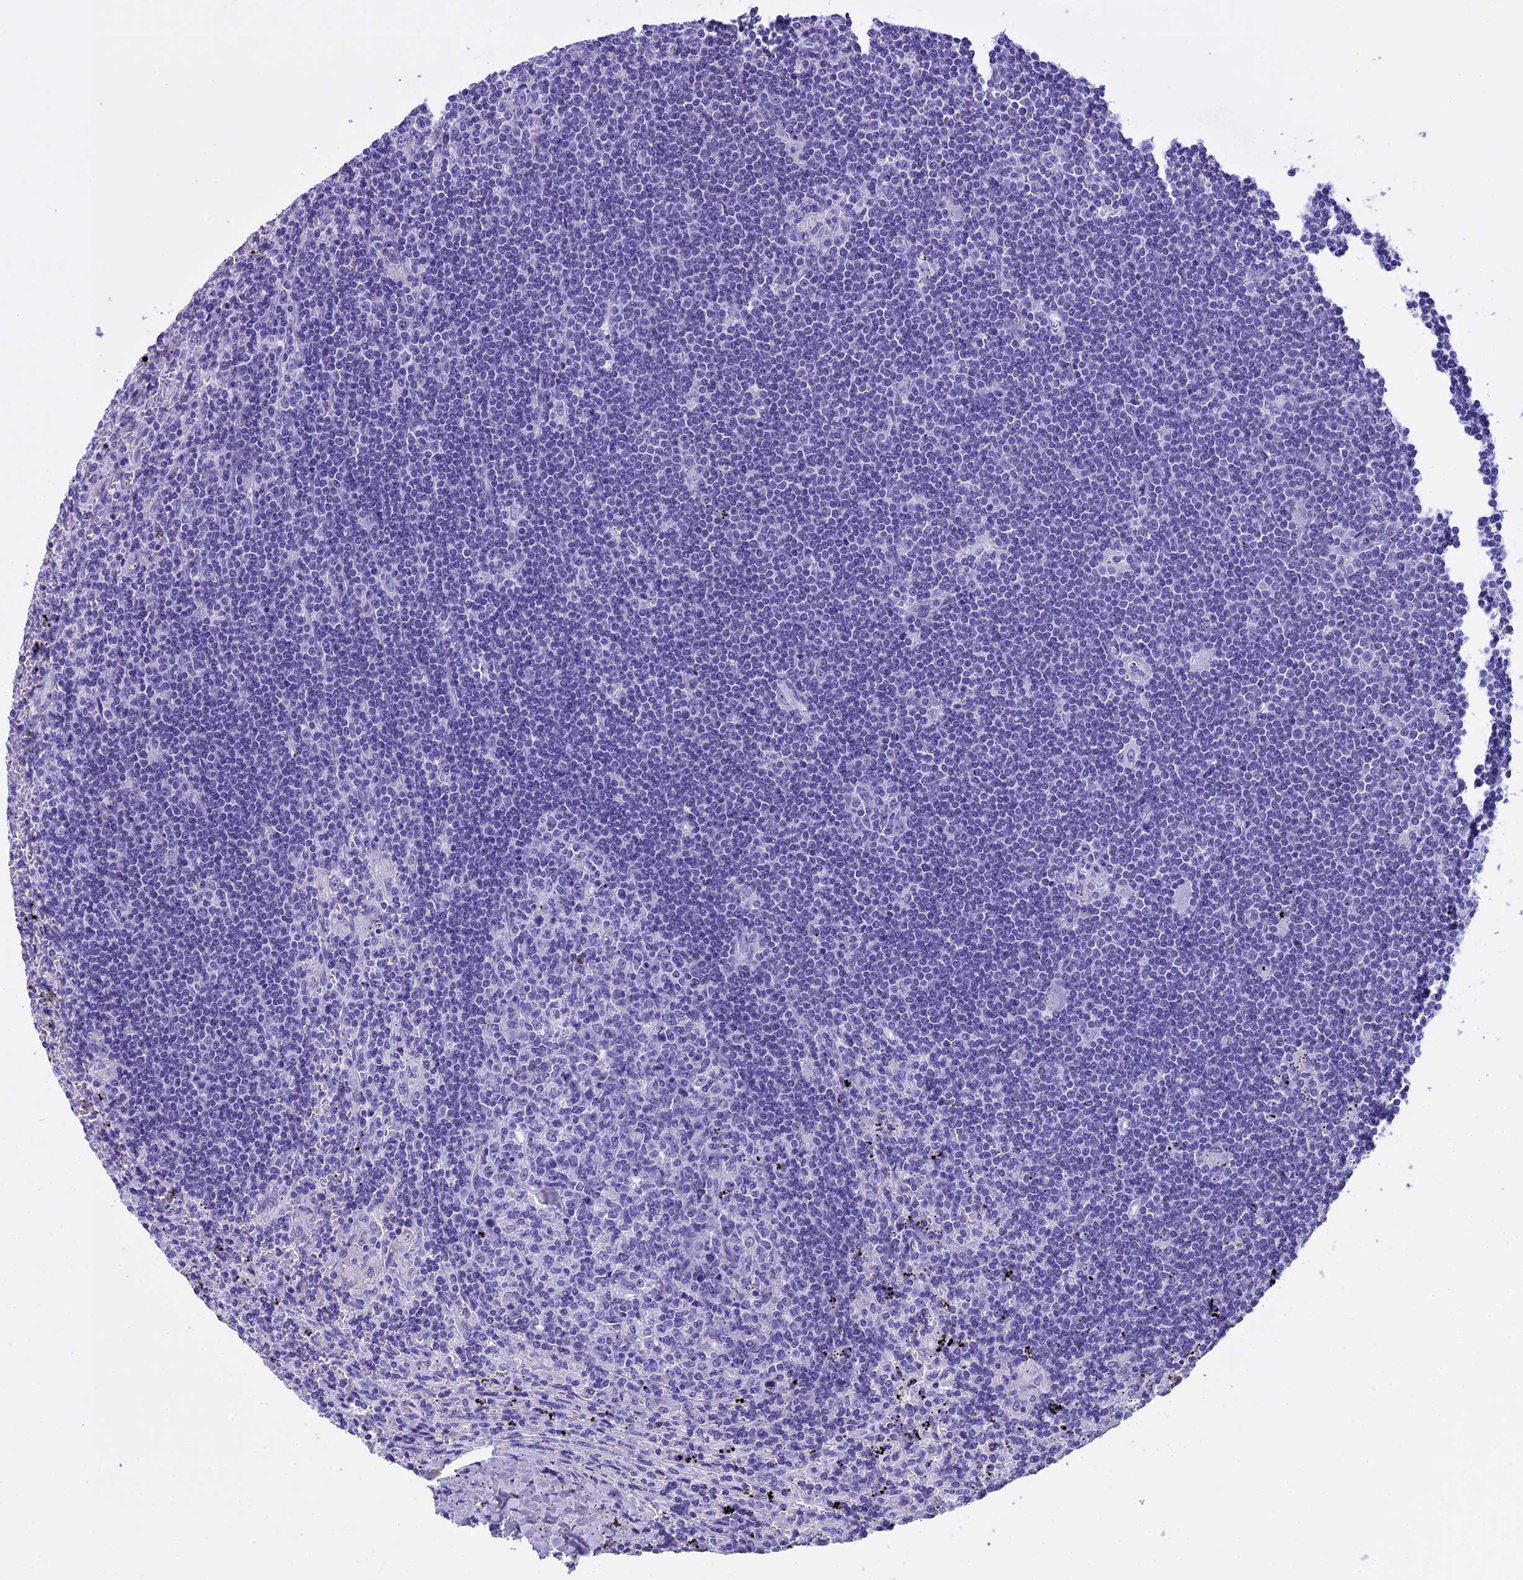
{"staining": {"intensity": "negative", "quantity": "none", "location": "none"}, "tissue": "lymphoma", "cell_type": "Tumor cells", "image_type": "cancer", "snomed": [{"axis": "morphology", "description": "Malignant lymphoma, non-Hodgkin's type, Low grade"}, {"axis": "topography", "description": "Spleen"}], "caption": "Protein analysis of lymphoma shows no significant positivity in tumor cells. (DAB IHC visualized using brightfield microscopy, high magnification).", "gene": "KCTD14", "patient": {"sex": "male", "age": 76}}